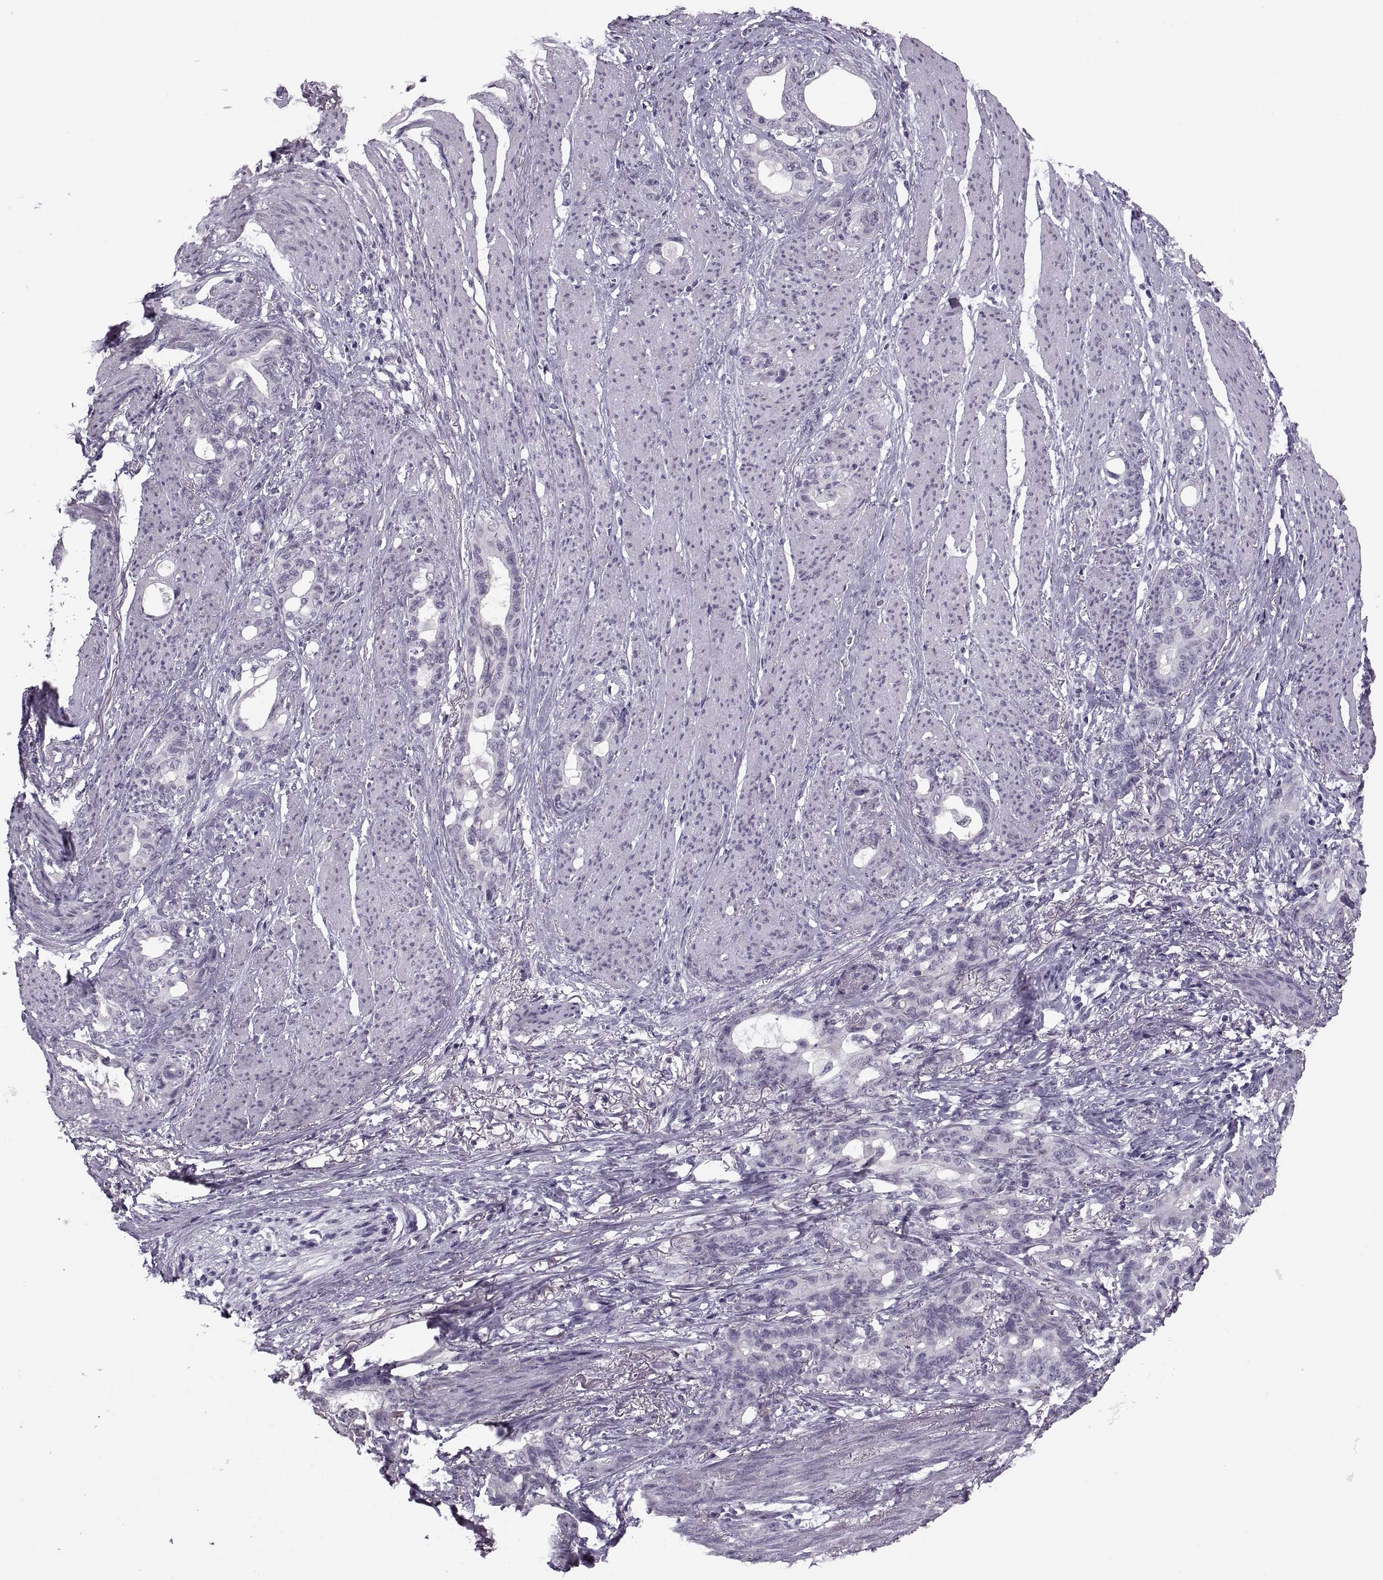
{"staining": {"intensity": "negative", "quantity": "none", "location": "none"}, "tissue": "stomach cancer", "cell_type": "Tumor cells", "image_type": "cancer", "snomed": [{"axis": "morphology", "description": "Normal tissue, NOS"}, {"axis": "morphology", "description": "Adenocarcinoma, NOS"}, {"axis": "topography", "description": "Esophagus"}, {"axis": "topography", "description": "Stomach, upper"}], "caption": "The micrograph shows no significant positivity in tumor cells of stomach adenocarcinoma.", "gene": "PAGE5", "patient": {"sex": "male", "age": 62}}